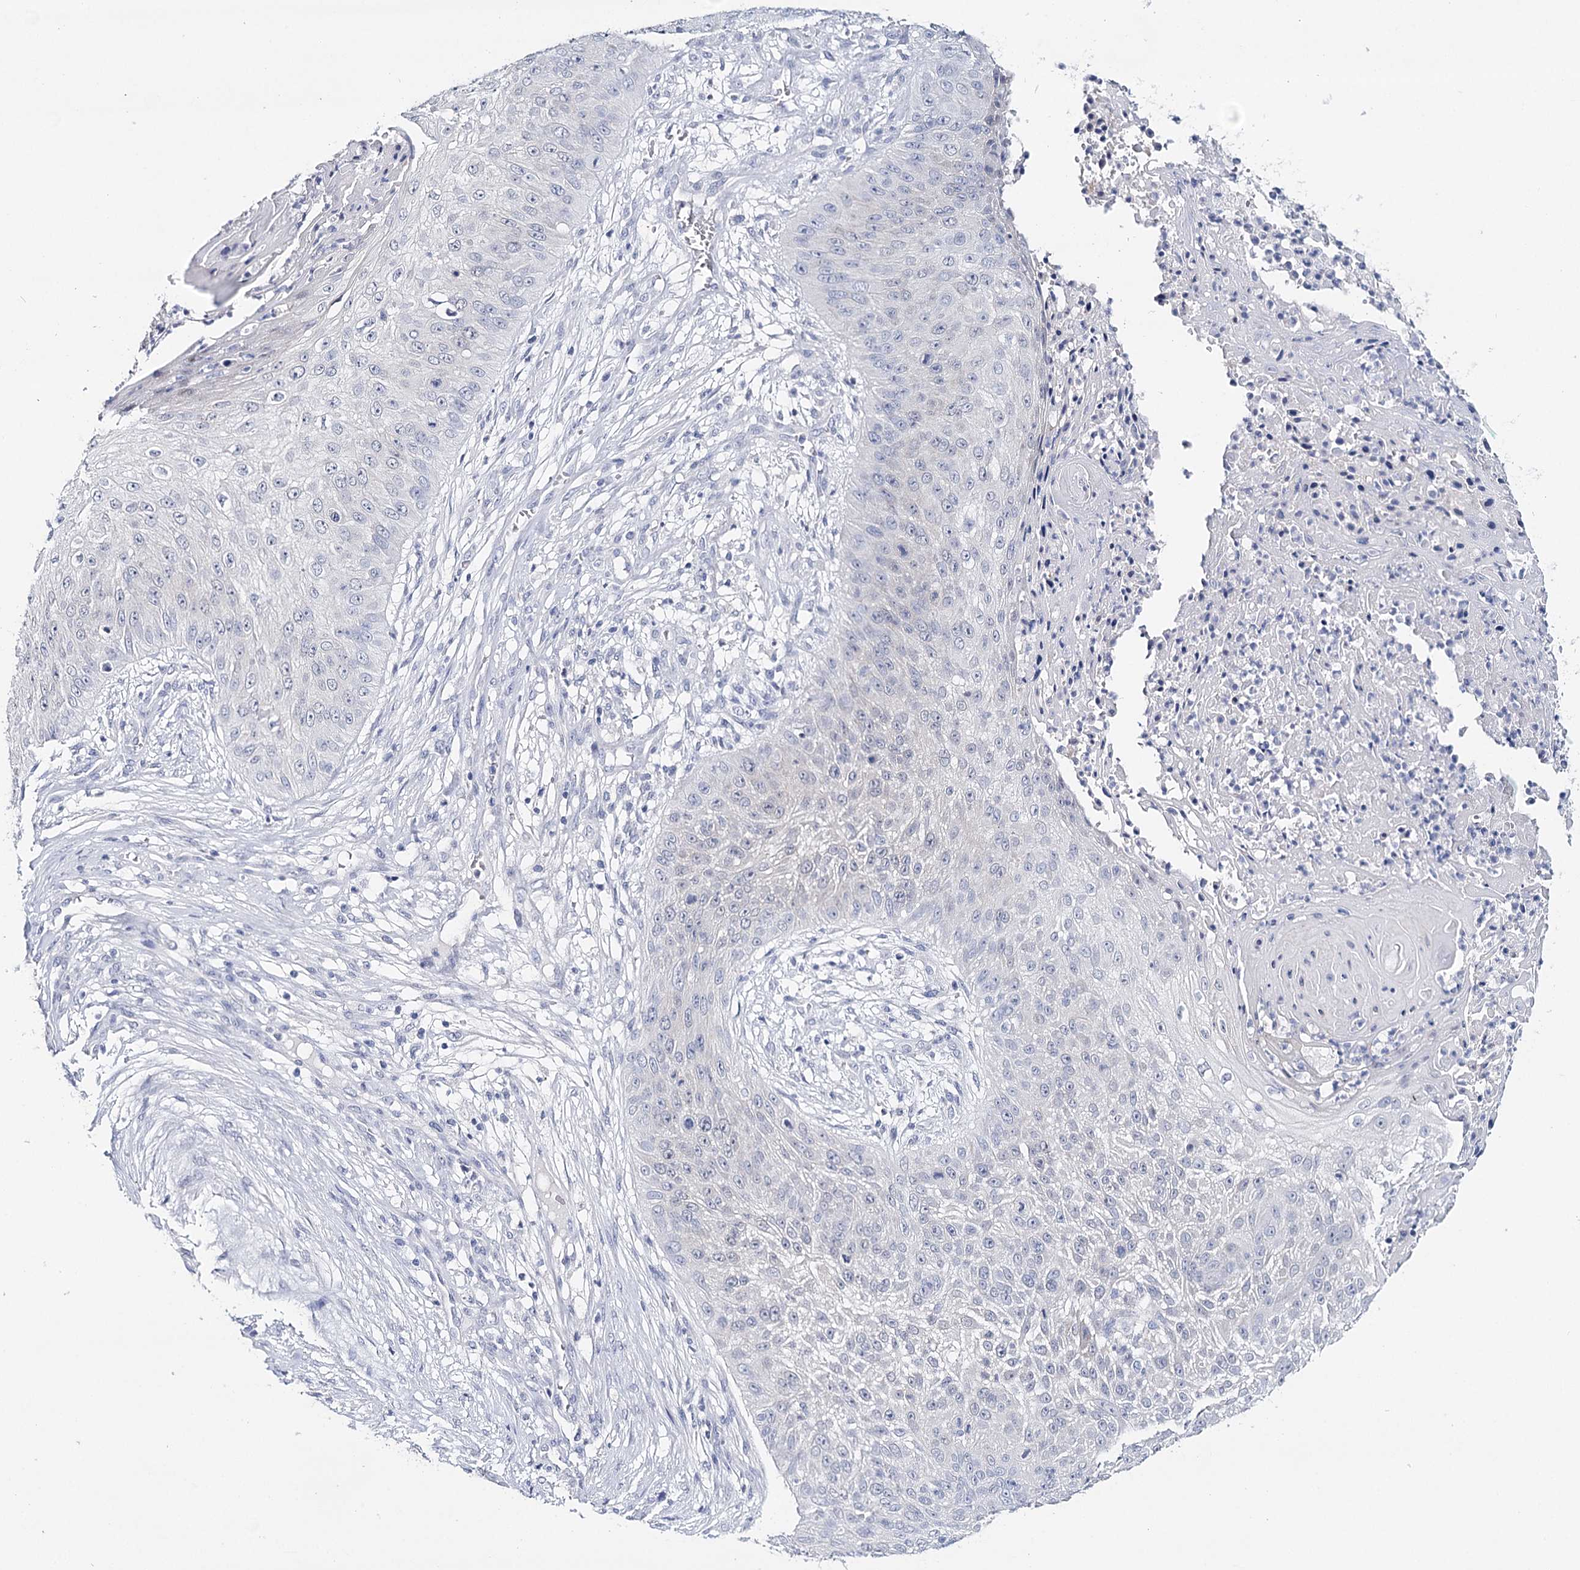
{"staining": {"intensity": "negative", "quantity": "none", "location": "none"}, "tissue": "skin cancer", "cell_type": "Tumor cells", "image_type": "cancer", "snomed": [{"axis": "morphology", "description": "Squamous cell carcinoma, NOS"}, {"axis": "topography", "description": "Skin"}], "caption": "This is a photomicrograph of immunohistochemistry staining of skin cancer (squamous cell carcinoma), which shows no expression in tumor cells.", "gene": "HSPA4L", "patient": {"sex": "female", "age": 80}}